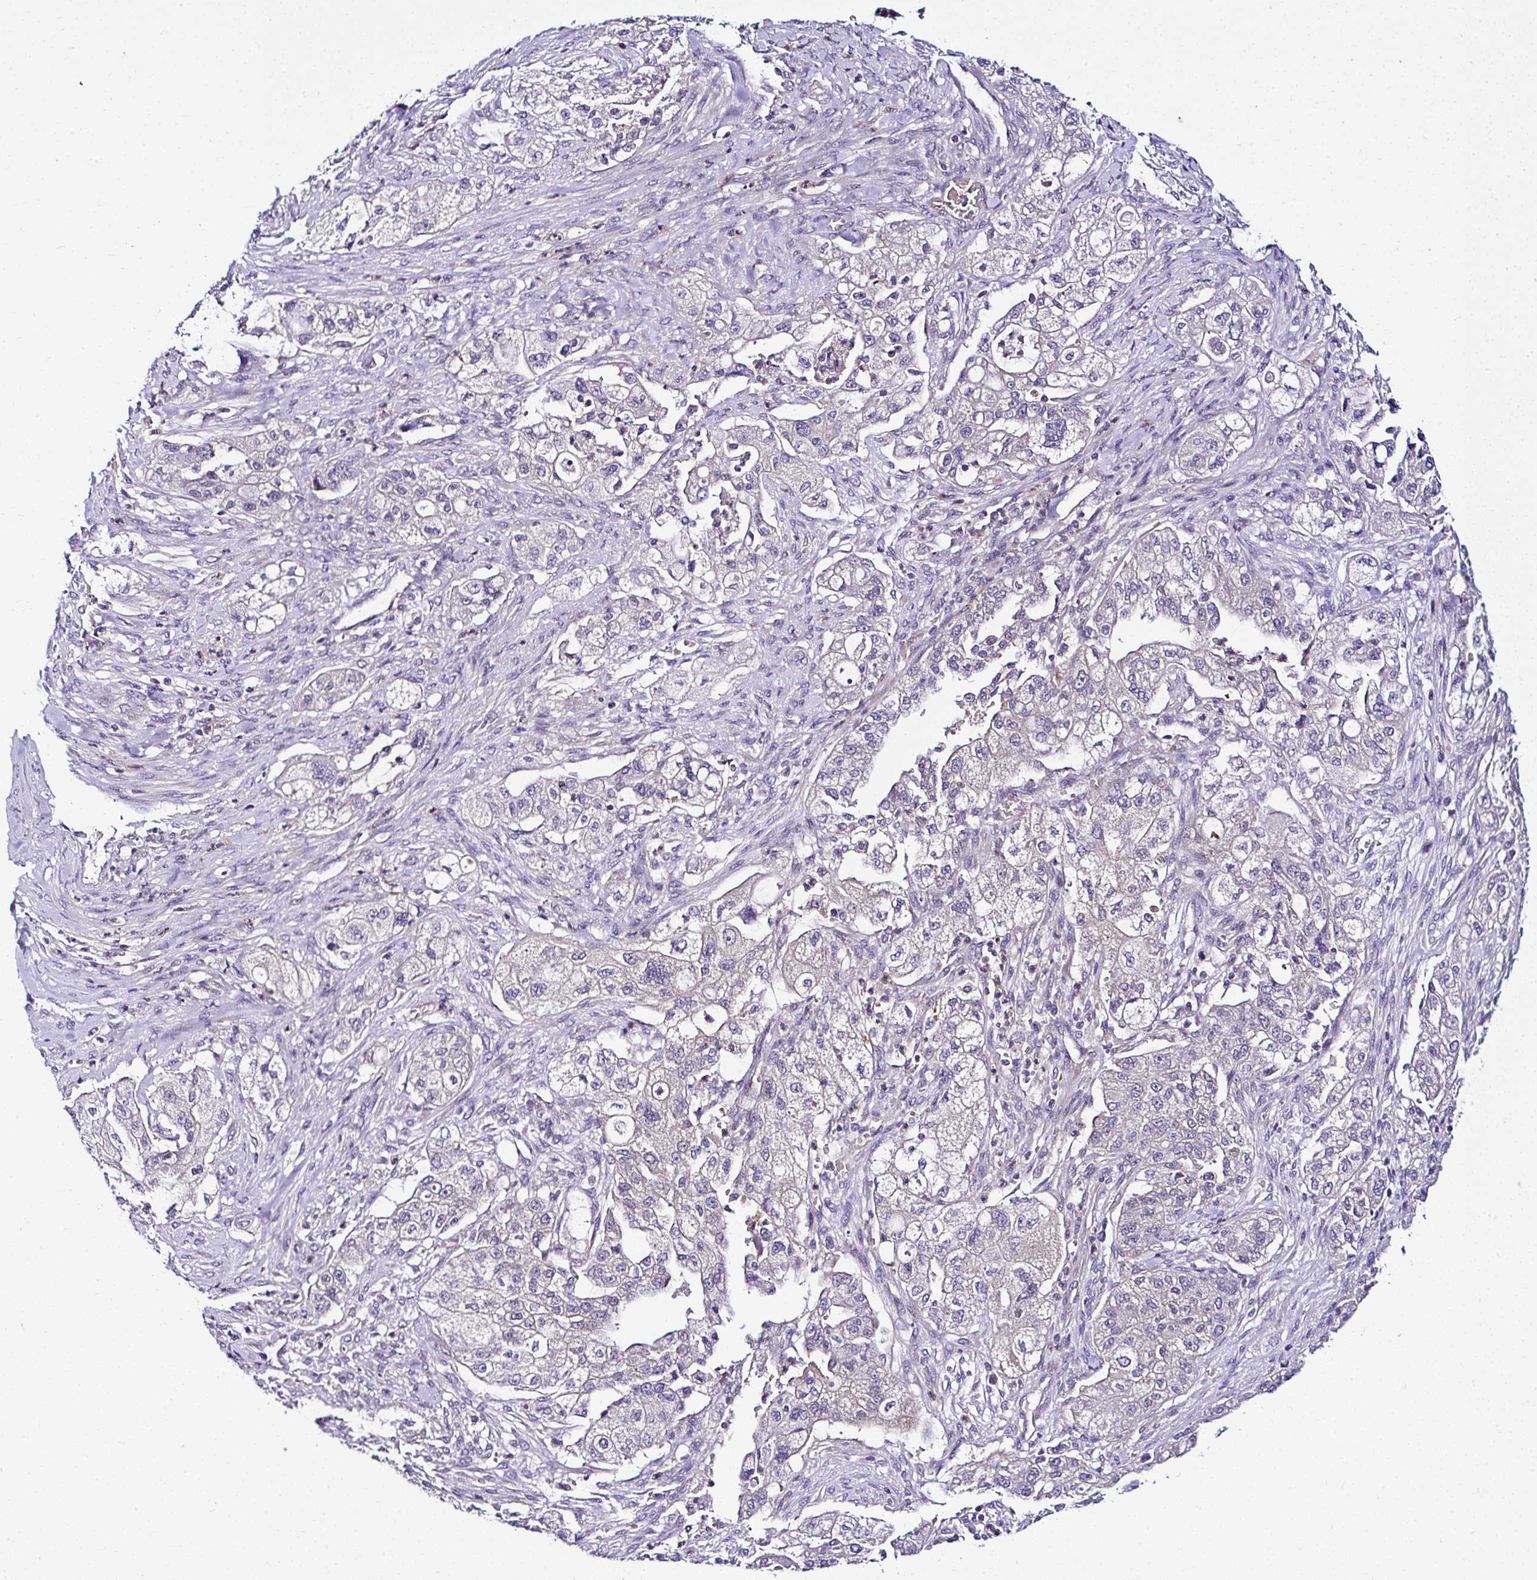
{"staining": {"intensity": "negative", "quantity": "none", "location": "none"}, "tissue": "pancreatic cancer", "cell_type": "Tumor cells", "image_type": "cancer", "snomed": [{"axis": "morphology", "description": "Adenocarcinoma, NOS"}, {"axis": "topography", "description": "Pancreas"}], "caption": "Immunohistochemical staining of human pancreatic cancer displays no significant positivity in tumor cells.", "gene": "DEPDC5", "patient": {"sex": "female", "age": 78}}